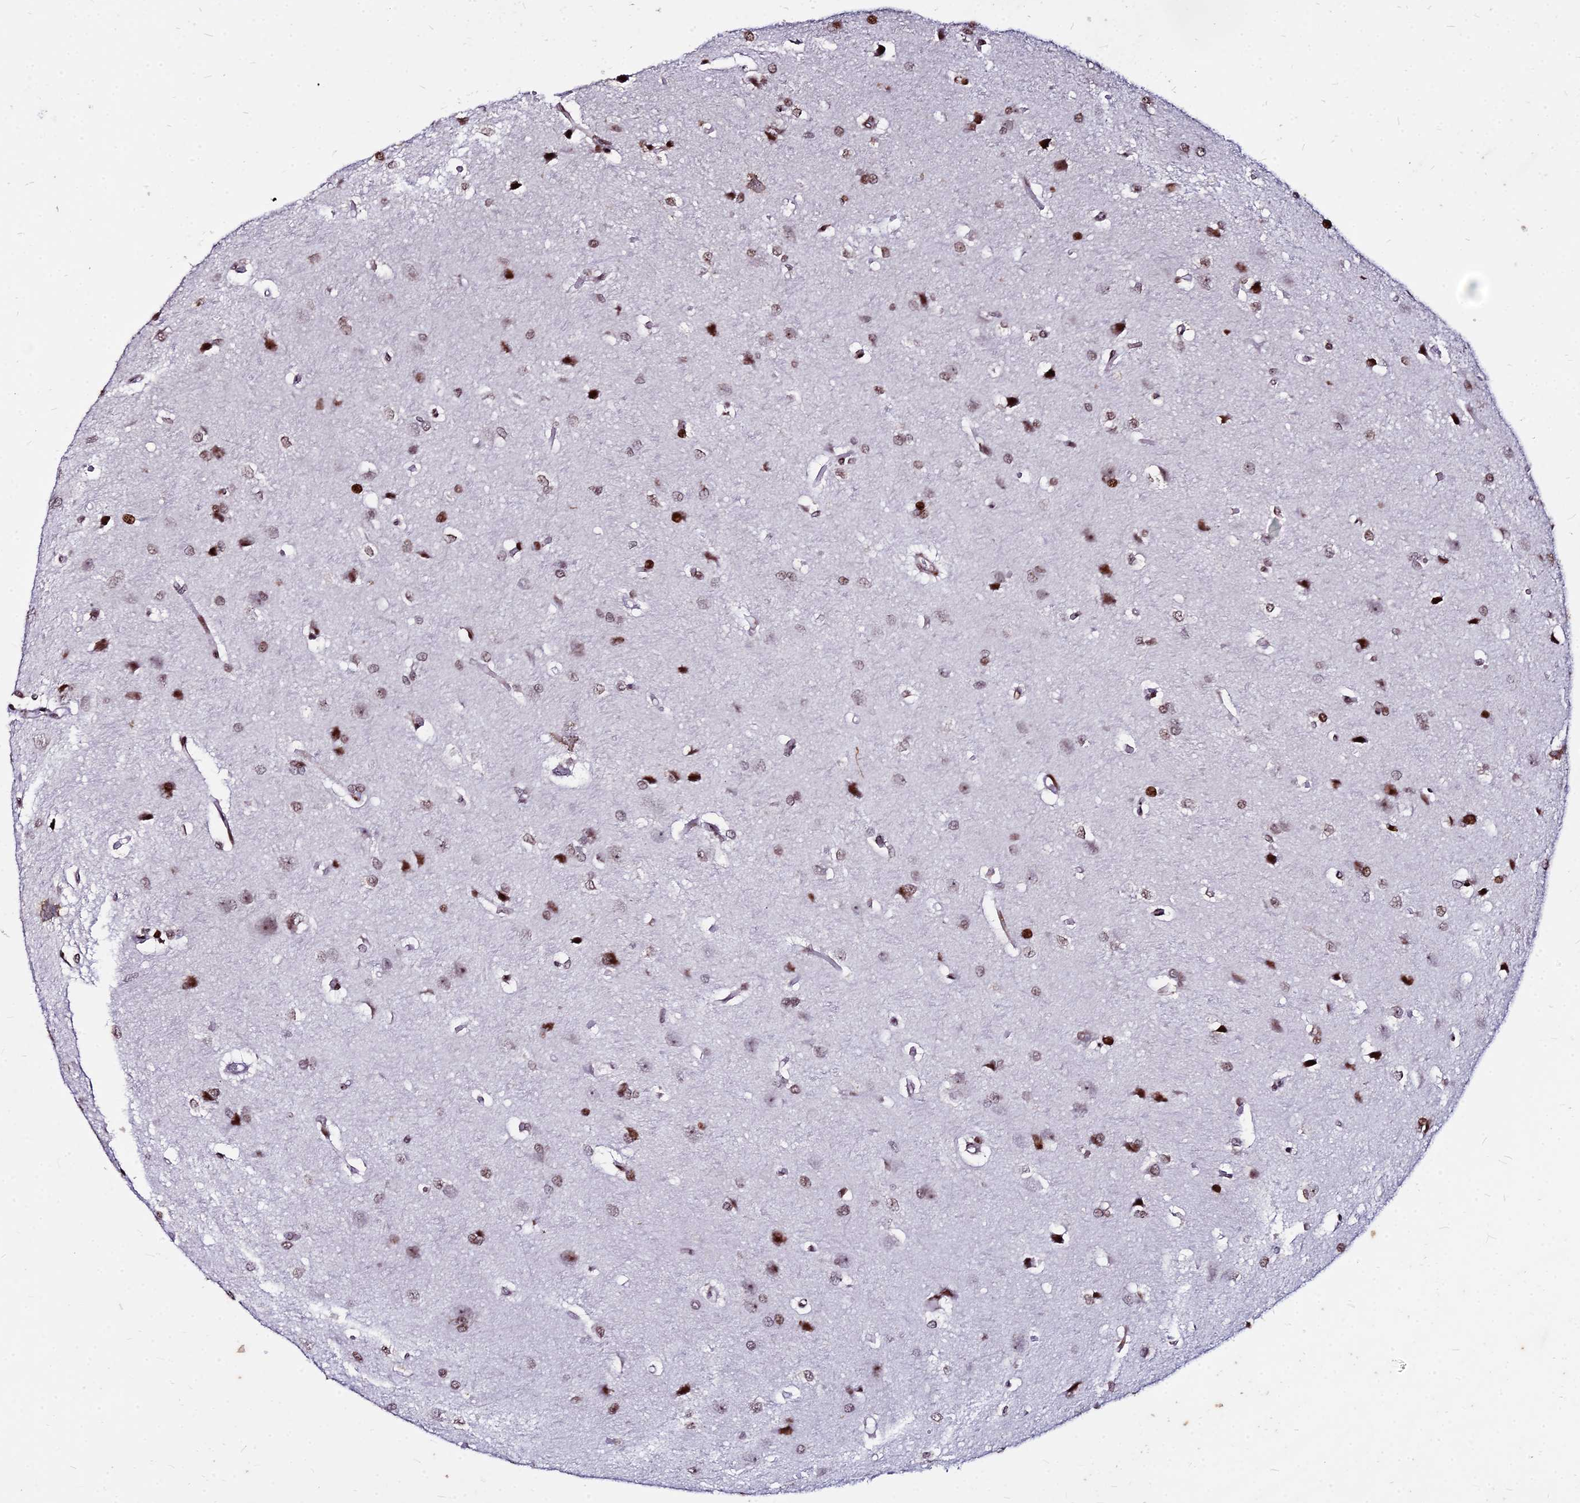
{"staining": {"intensity": "weak", "quantity": ">75%", "location": "nuclear"}, "tissue": "glioma", "cell_type": "Tumor cells", "image_type": "cancer", "snomed": [{"axis": "morphology", "description": "Glioma, malignant, High grade"}, {"axis": "topography", "description": "Brain"}], "caption": "Protein staining reveals weak nuclear positivity in about >75% of tumor cells in glioma.", "gene": "NYAP2", "patient": {"sex": "female", "age": 50}}